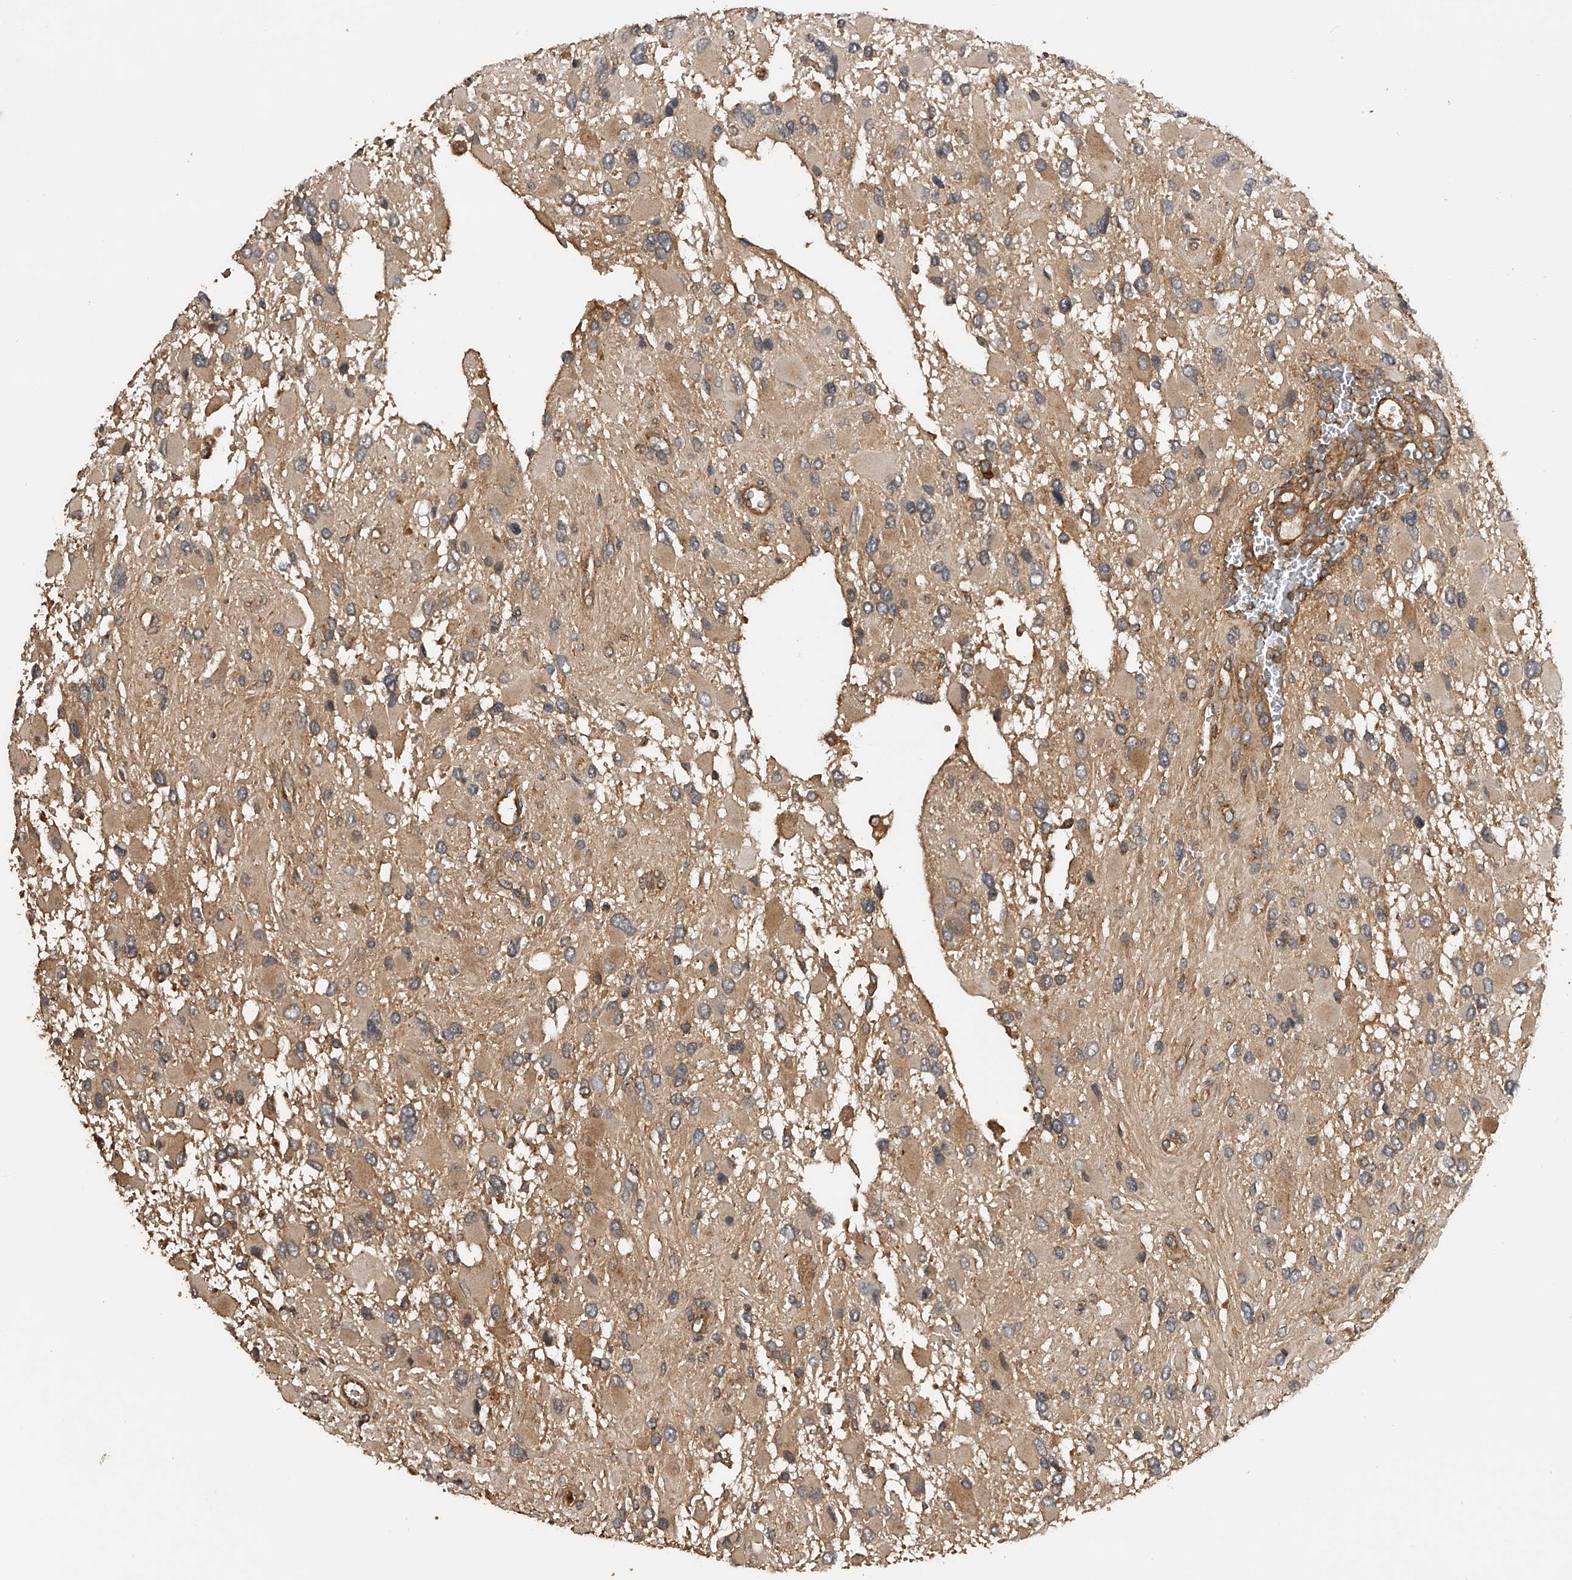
{"staining": {"intensity": "negative", "quantity": "none", "location": "none"}, "tissue": "glioma", "cell_type": "Tumor cells", "image_type": "cancer", "snomed": [{"axis": "morphology", "description": "Glioma, malignant, High grade"}, {"axis": "topography", "description": "Brain"}], "caption": "Tumor cells show no significant protein expression in malignant high-grade glioma.", "gene": "PTPRA", "patient": {"sex": "male", "age": 53}}